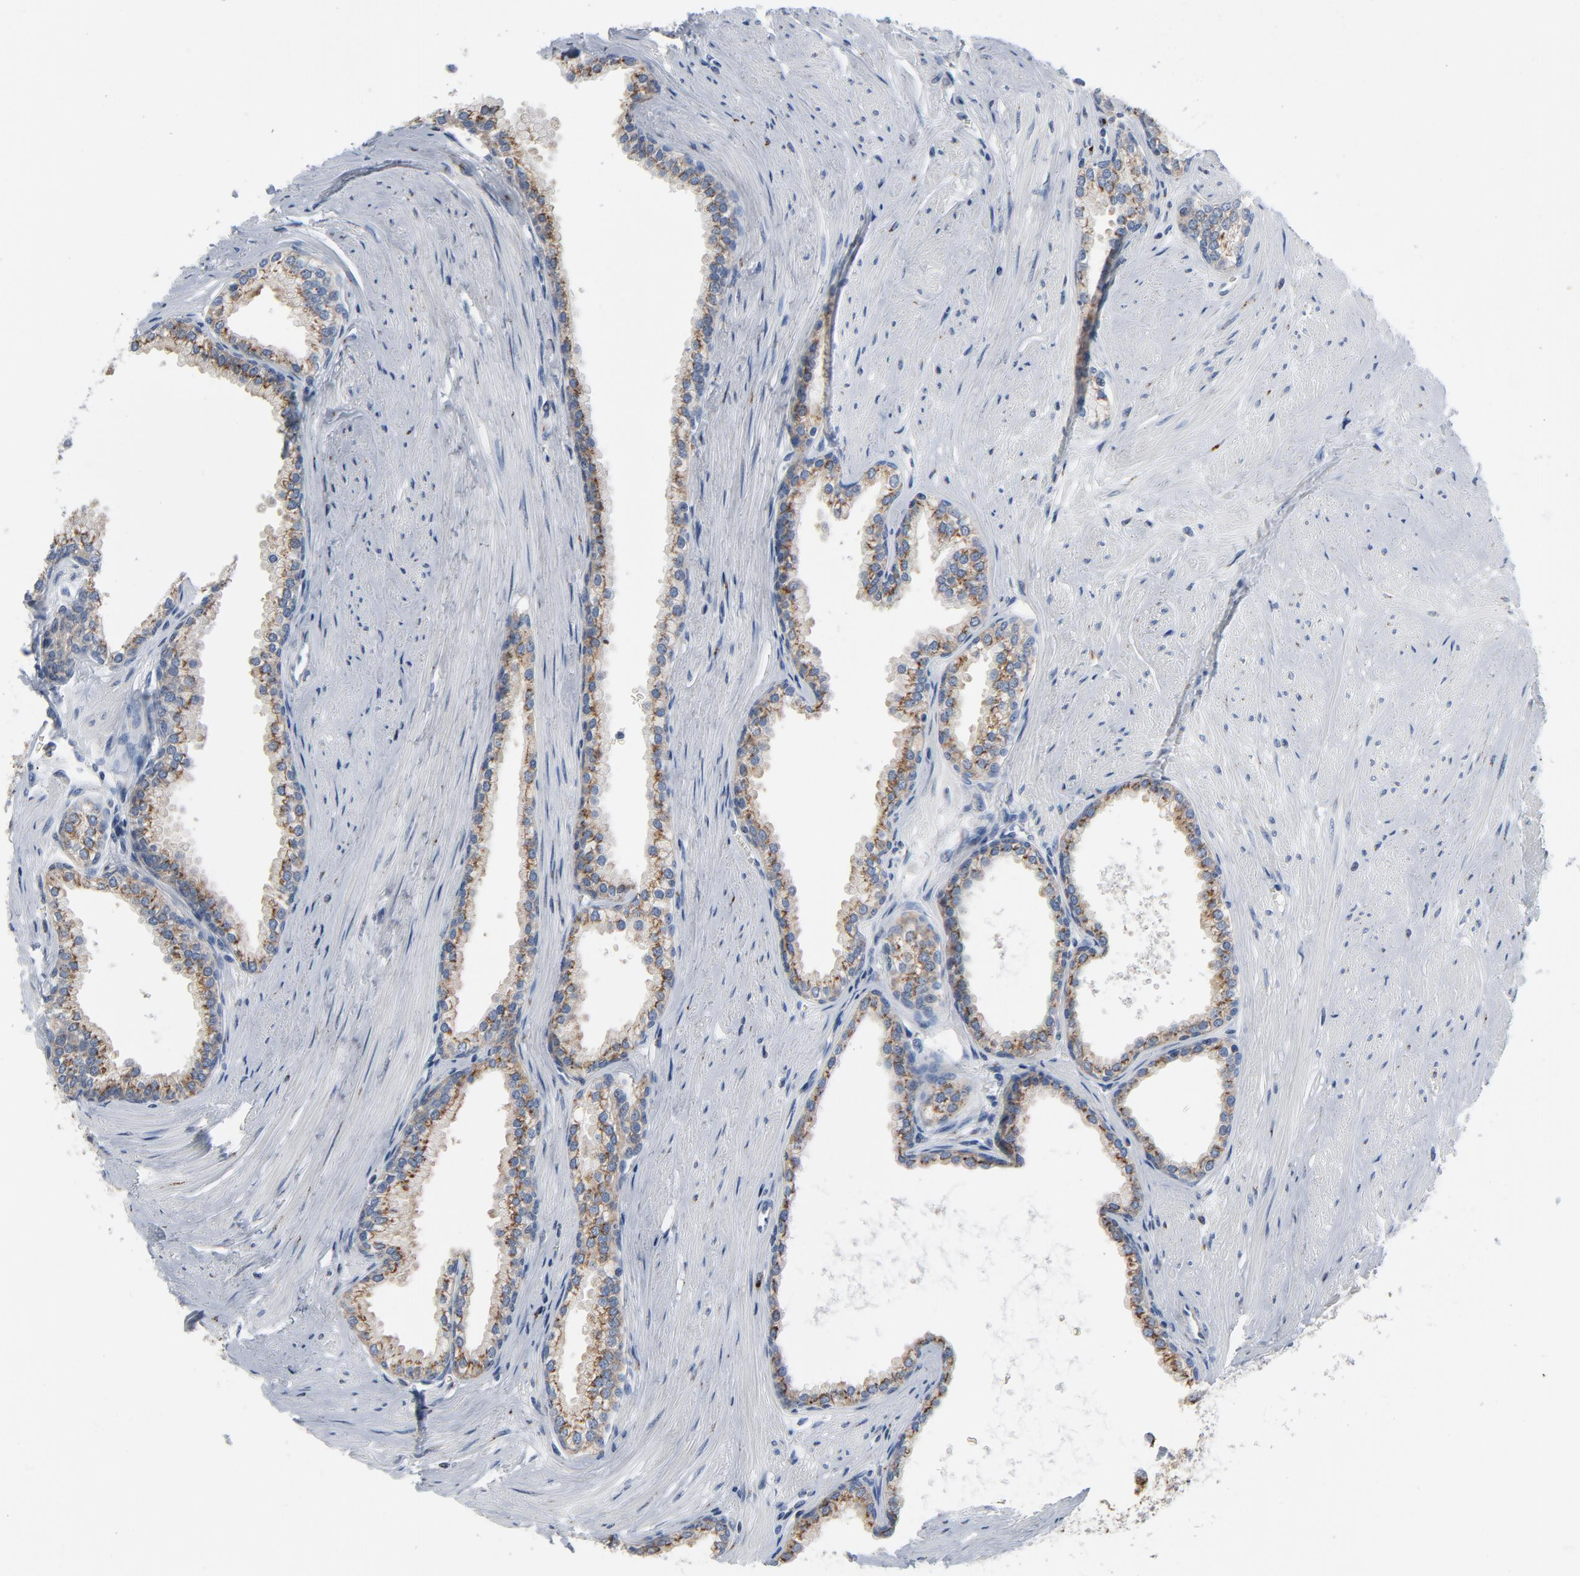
{"staining": {"intensity": "moderate", "quantity": ">75%", "location": "cytoplasmic/membranous"}, "tissue": "prostate", "cell_type": "Glandular cells", "image_type": "normal", "snomed": [{"axis": "morphology", "description": "Normal tissue, NOS"}, {"axis": "topography", "description": "Prostate"}], "caption": "High-power microscopy captured an immunohistochemistry photomicrograph of normal prostate, revealing moderate cytoplasmic/membranous staining in about >75% of glandular cells.", "gene": "YIPF6", "patient": {"sex": "male", "age": 64}}